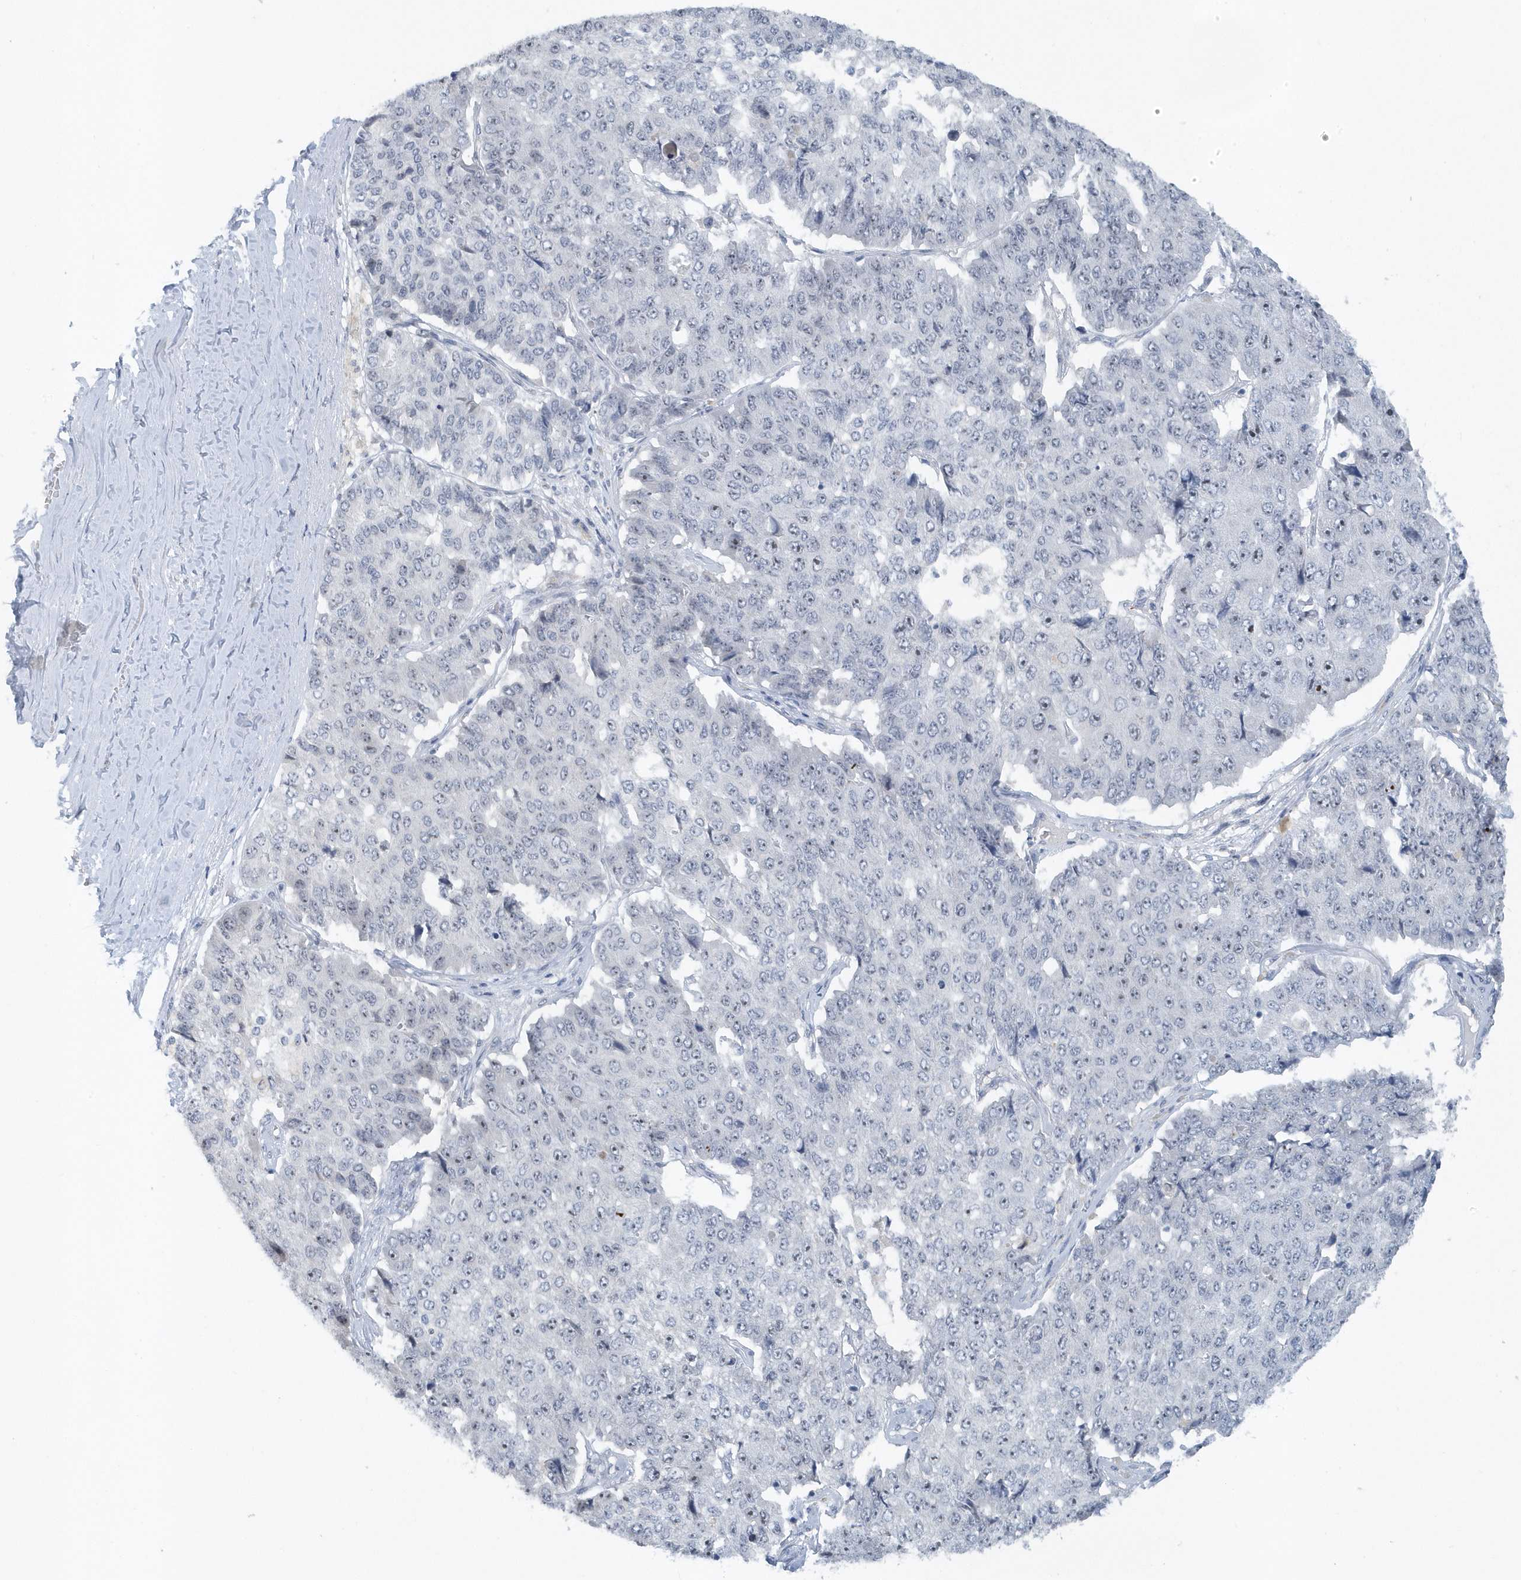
{"staining": {"intensity": "negative", "quantity": "none", "location": "none"}, "tissue": "pancreatic cancer", "cell_type": "Tumor cells", "image_type": "cancer", "snomed": [{"axis": "morphology", "description": "Adenocarcinoma, NOS"}, {"axis": "topography", "description": "Pancreas"}], "caption": "High power microscopy histopathology image of an immunohistochemistry histopathology image of pancreatic cancer, revealing no significant positivity in tumor cells.", "gene": "RPF2", "patient": {"sex": "male", "age": 50}}